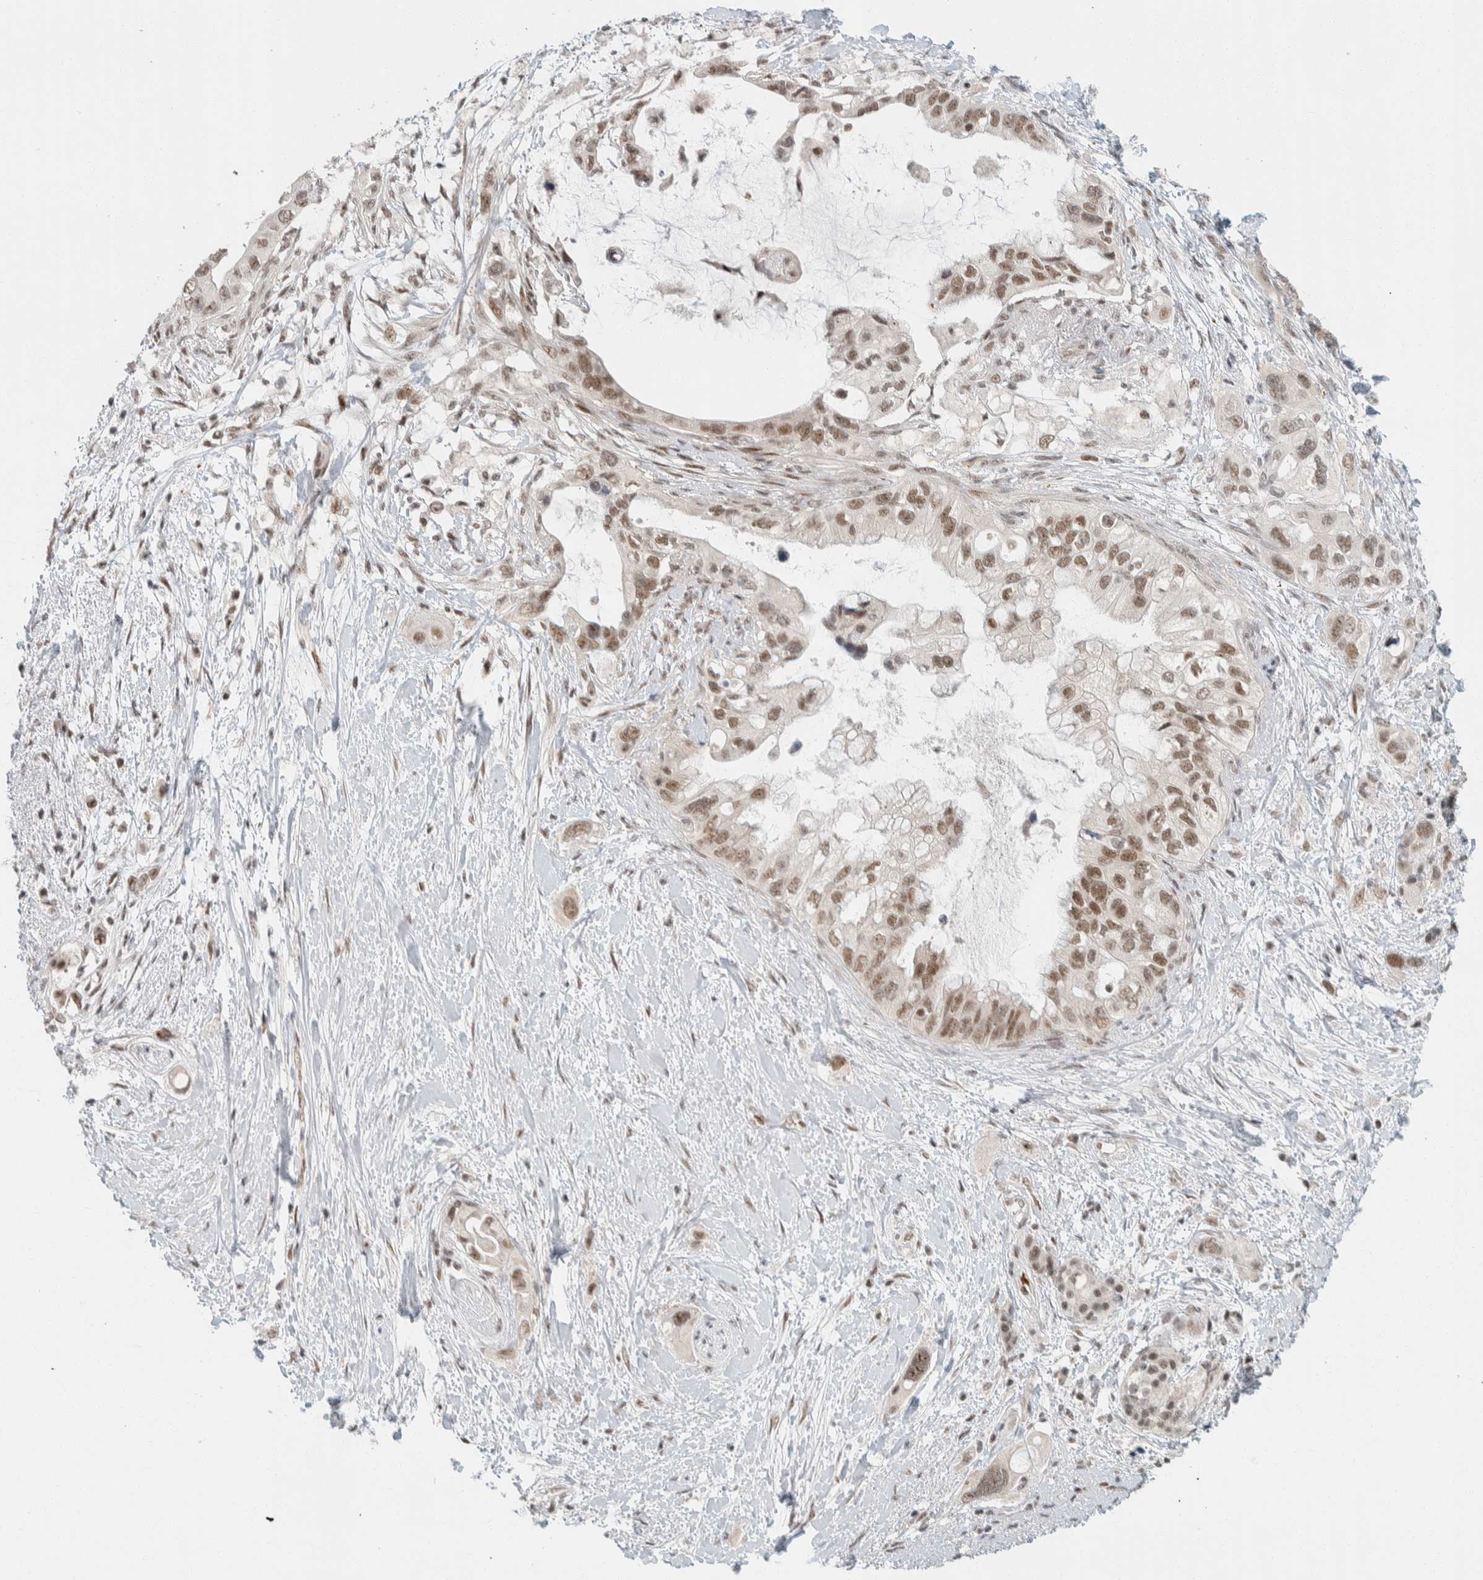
{"staining": {"intensity": "moderate", "quantity": ">75%", "location": "nuclear"}, "tissue": "pancreatic cancer", "cell_type": "Tumor cells", "image_type": "cancer", "snomed": [{"axis": "morphology", "description": "Adenocarcinoma, NOS"}, {"axis": "topography", "description": "Pancreas"}], "caption": "Protein staining by immunohistochemistry (IHC) demonstrates moderate nuclear staining in about >75% of tumor cells in pancreatic cancer (adenocarcinoma).", "gene": "ZBTB2", "patient": {"sex": "female", "age": 56}}